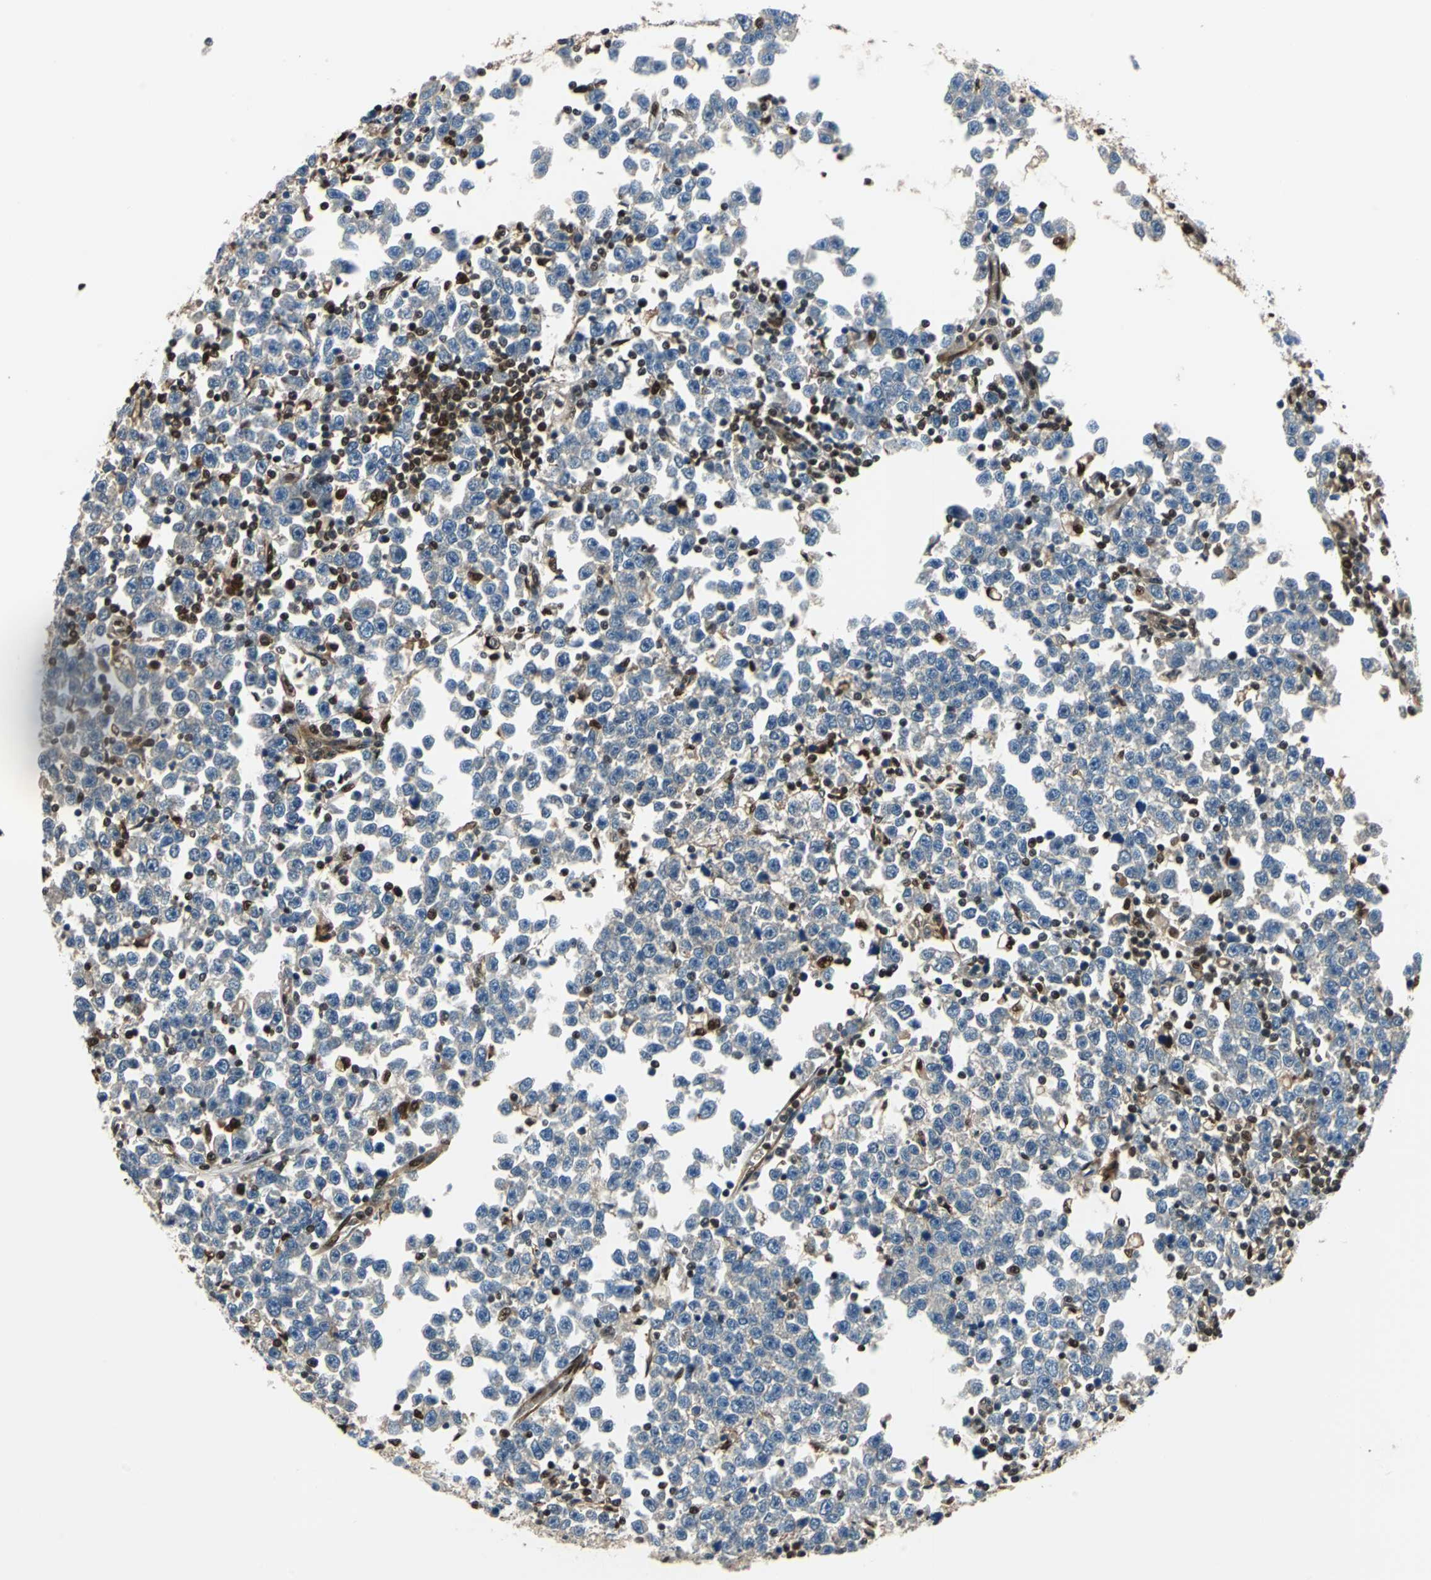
{"staining": {"intensity": "negative", "quantity": "none", "location": "none"}, "tissue": "testis cancer", "cell_type": "Tumor cells", "image_type": "cancer", "snomed": [{"axis": "morphology", "description": "Seminoma, NOS"}, {"axis": "topography", "description": "Testis"}], "caption": "IHC micrograph of human seminoma (testis) stained for a protein (brown), which demonstrates no staining in tumor cells.", "gene": "PSME1", "patient": {"sex": "male", "age": 43}}